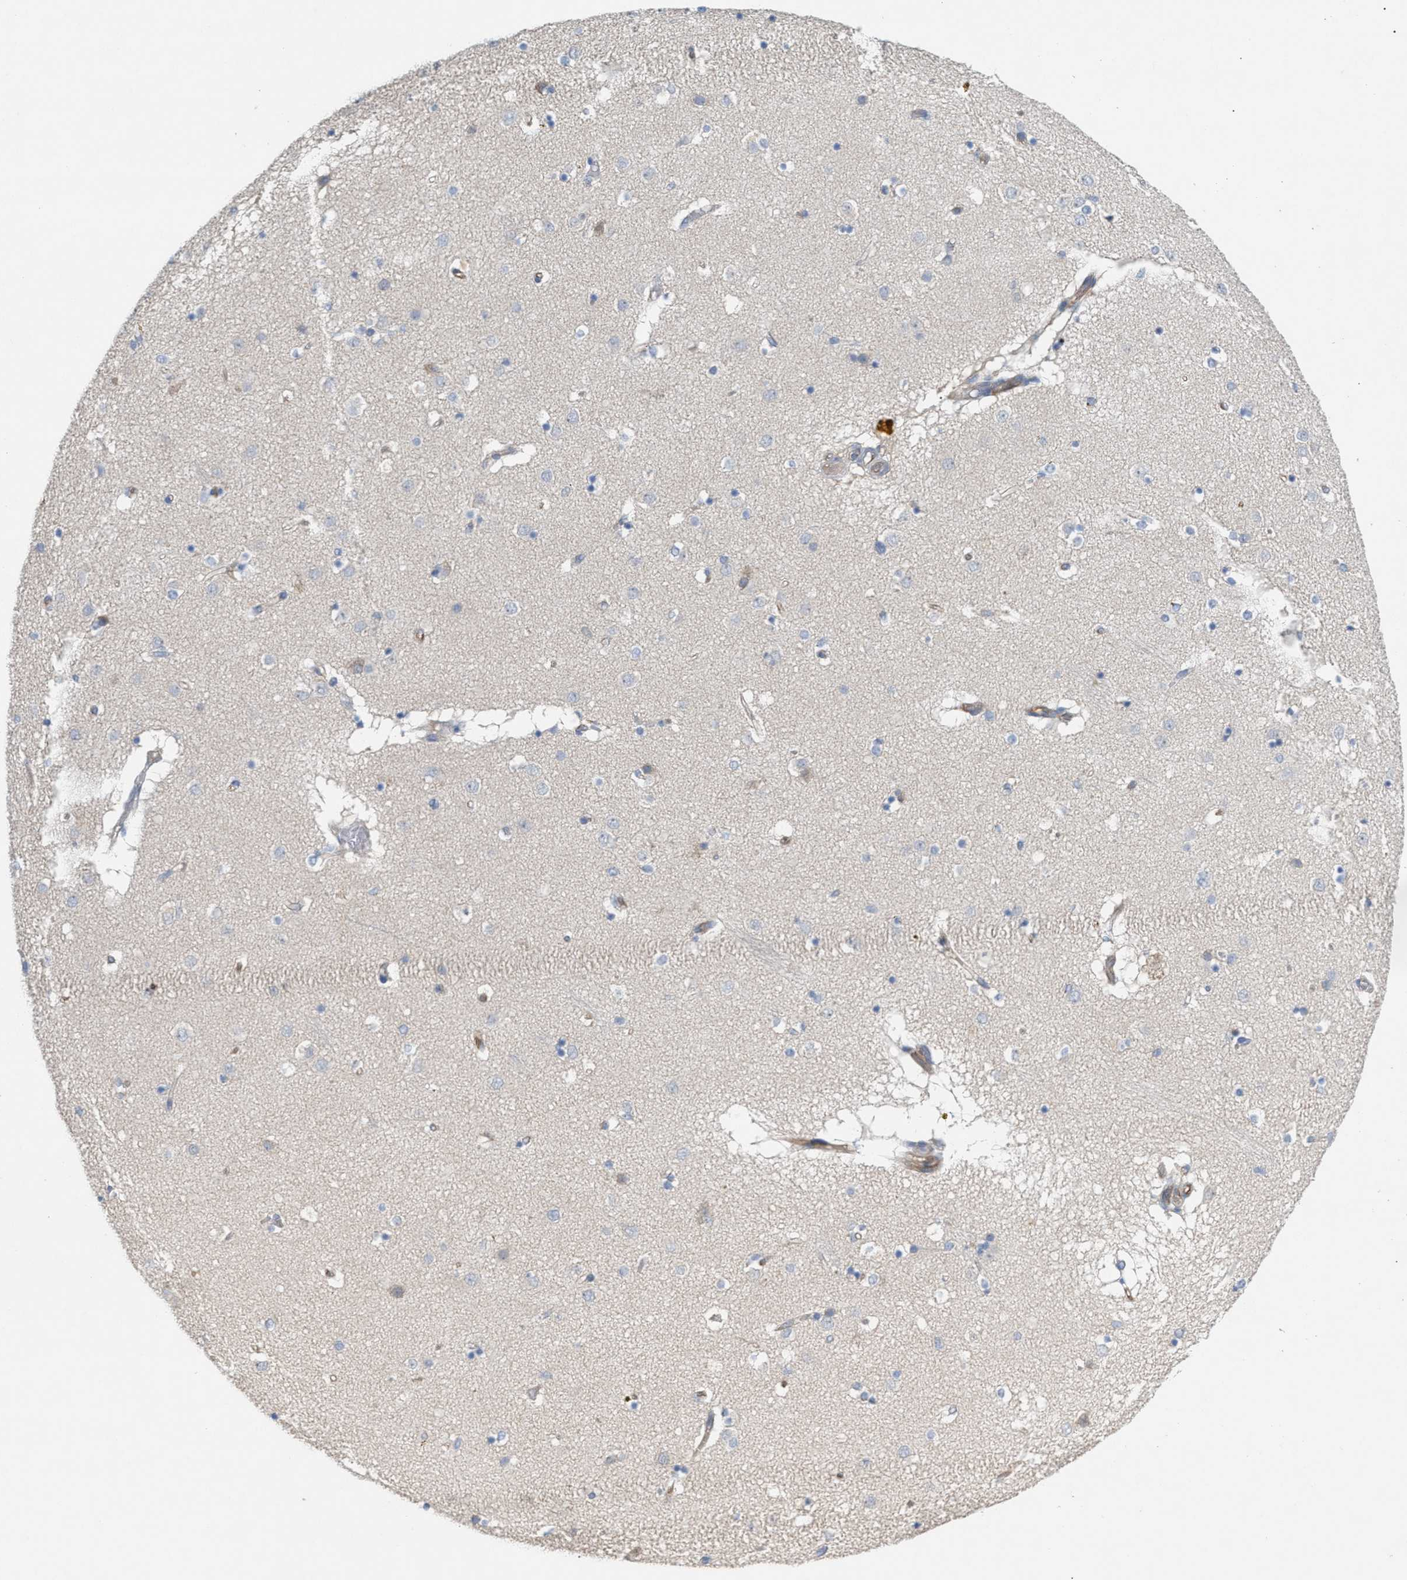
{"staining": {"intensity": "negative", "quantity": "none", "location": "none"}, "tissue": "caudate", "cell_type": "Glial cells", "image_type": "normal", "snomed": [{"axis": "morphology", "description": "Normal tissue, NOS"}, {"axis": "topography", "description": "Lateral ventricle wall"}], "caption": "Immunohistochemistry (IHC) histopathology image of benign caudate stained for a protein (brown), which reveals no staining in glial cells. (Immunohistochemistry, brightfield microscopy, high magnification).", "gene": "UBAP2", "patient": {"sex": "male", "age": 70}}